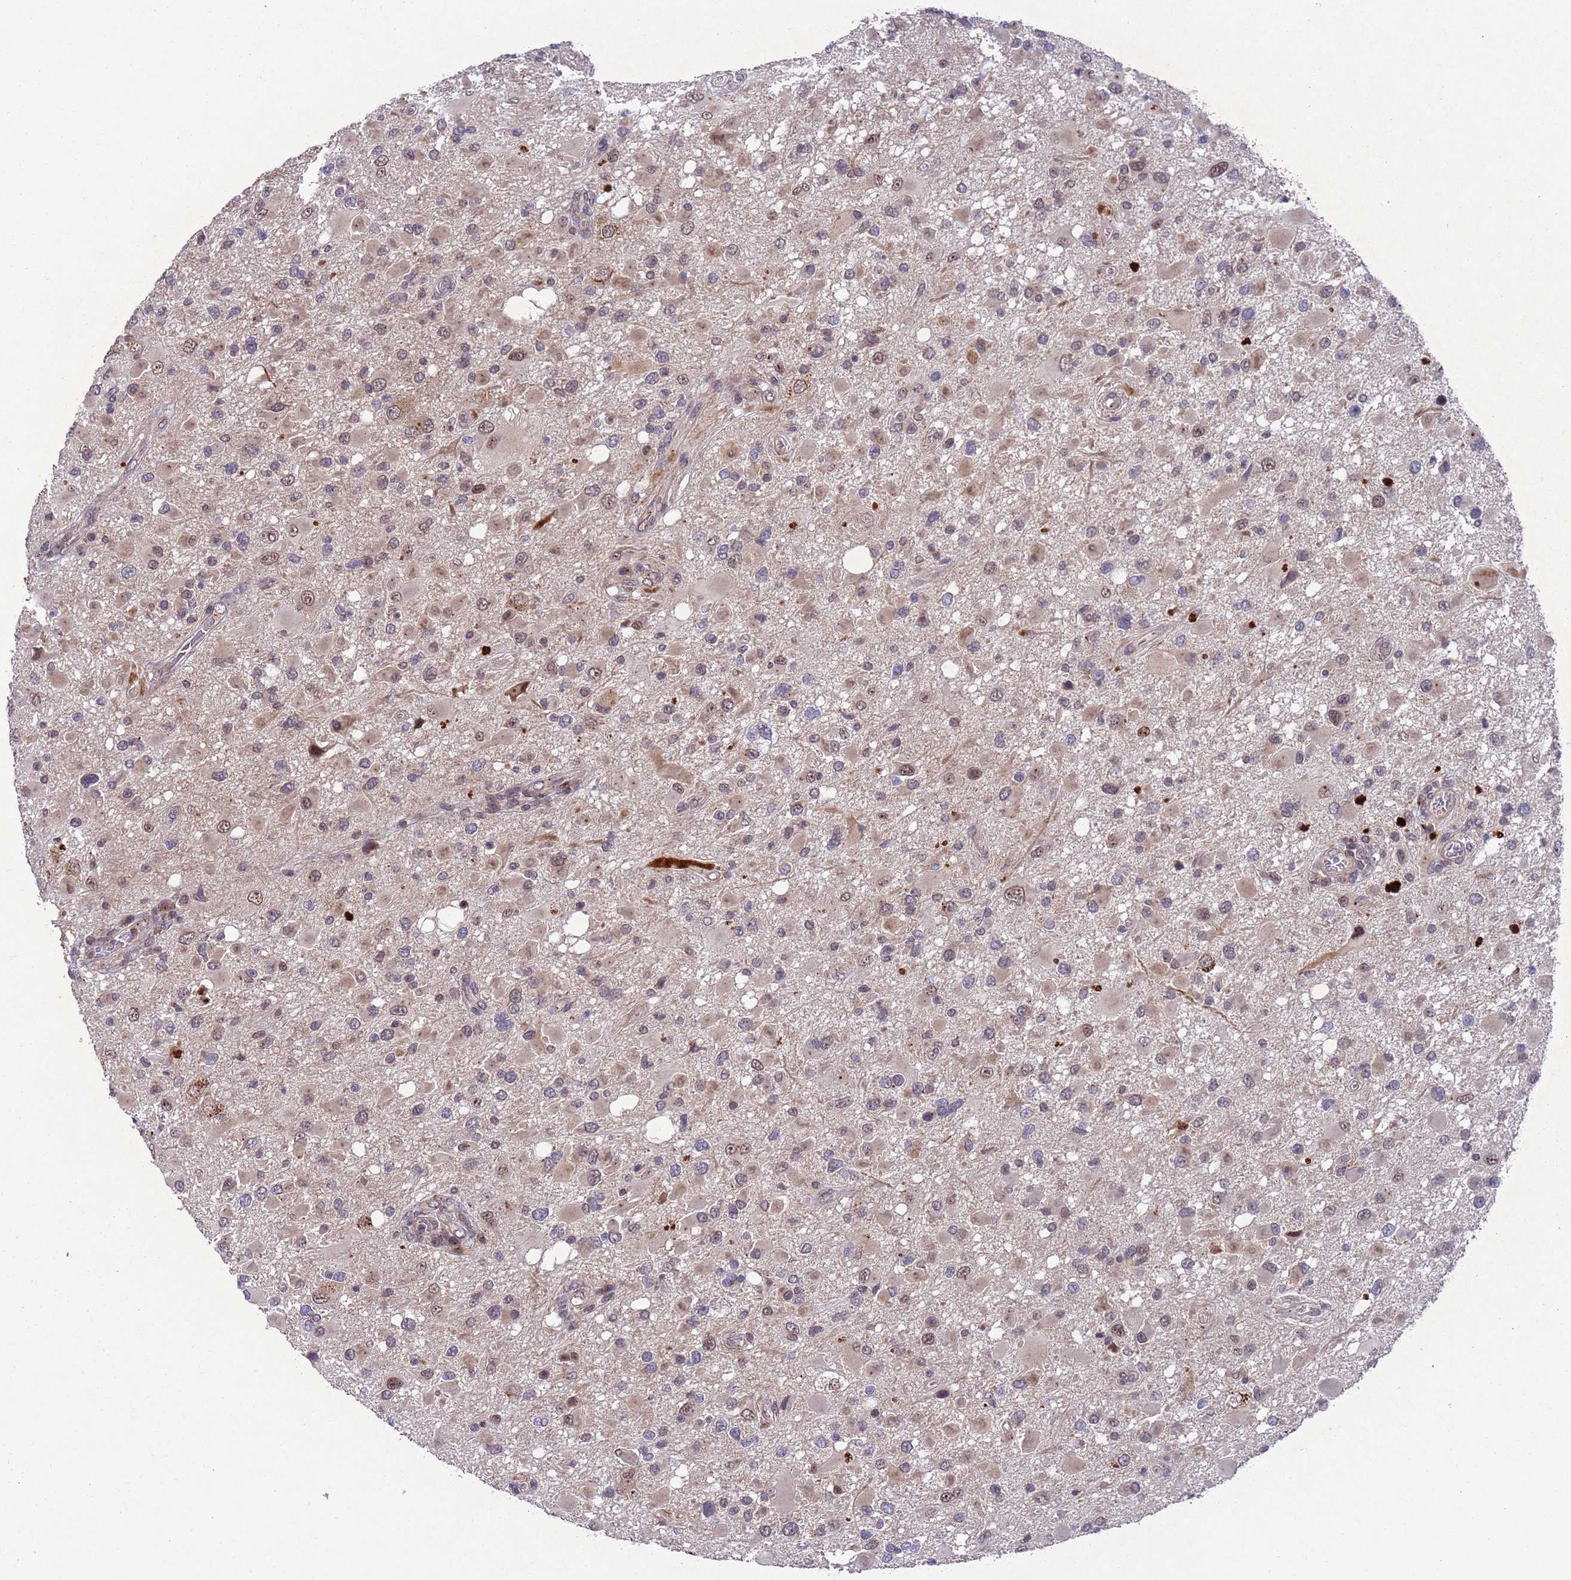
{"staining": {"intensity": "moderate", "quantity": "<25%", "location": "nuclear"}, "tissue": "glioma", "cell_type": "Tumor cells", "image_type": "cancer", "snomed": [{"axis": "morphology", "description": "Glioma, malignant, High grade"}, {"axis": "topography", "description": "Brain"}], "caption": "Immunohistochemistry (IHC) image of neoplastic tissue: human glioma stained using immunohistochemistry exhibits low levels of moderate protein expression localized specifically in the nuclear of tumor cells, appearing as a nuclear brown color.", "gene": "TBK1", "patient": {"sex": "male", "age": 53}}